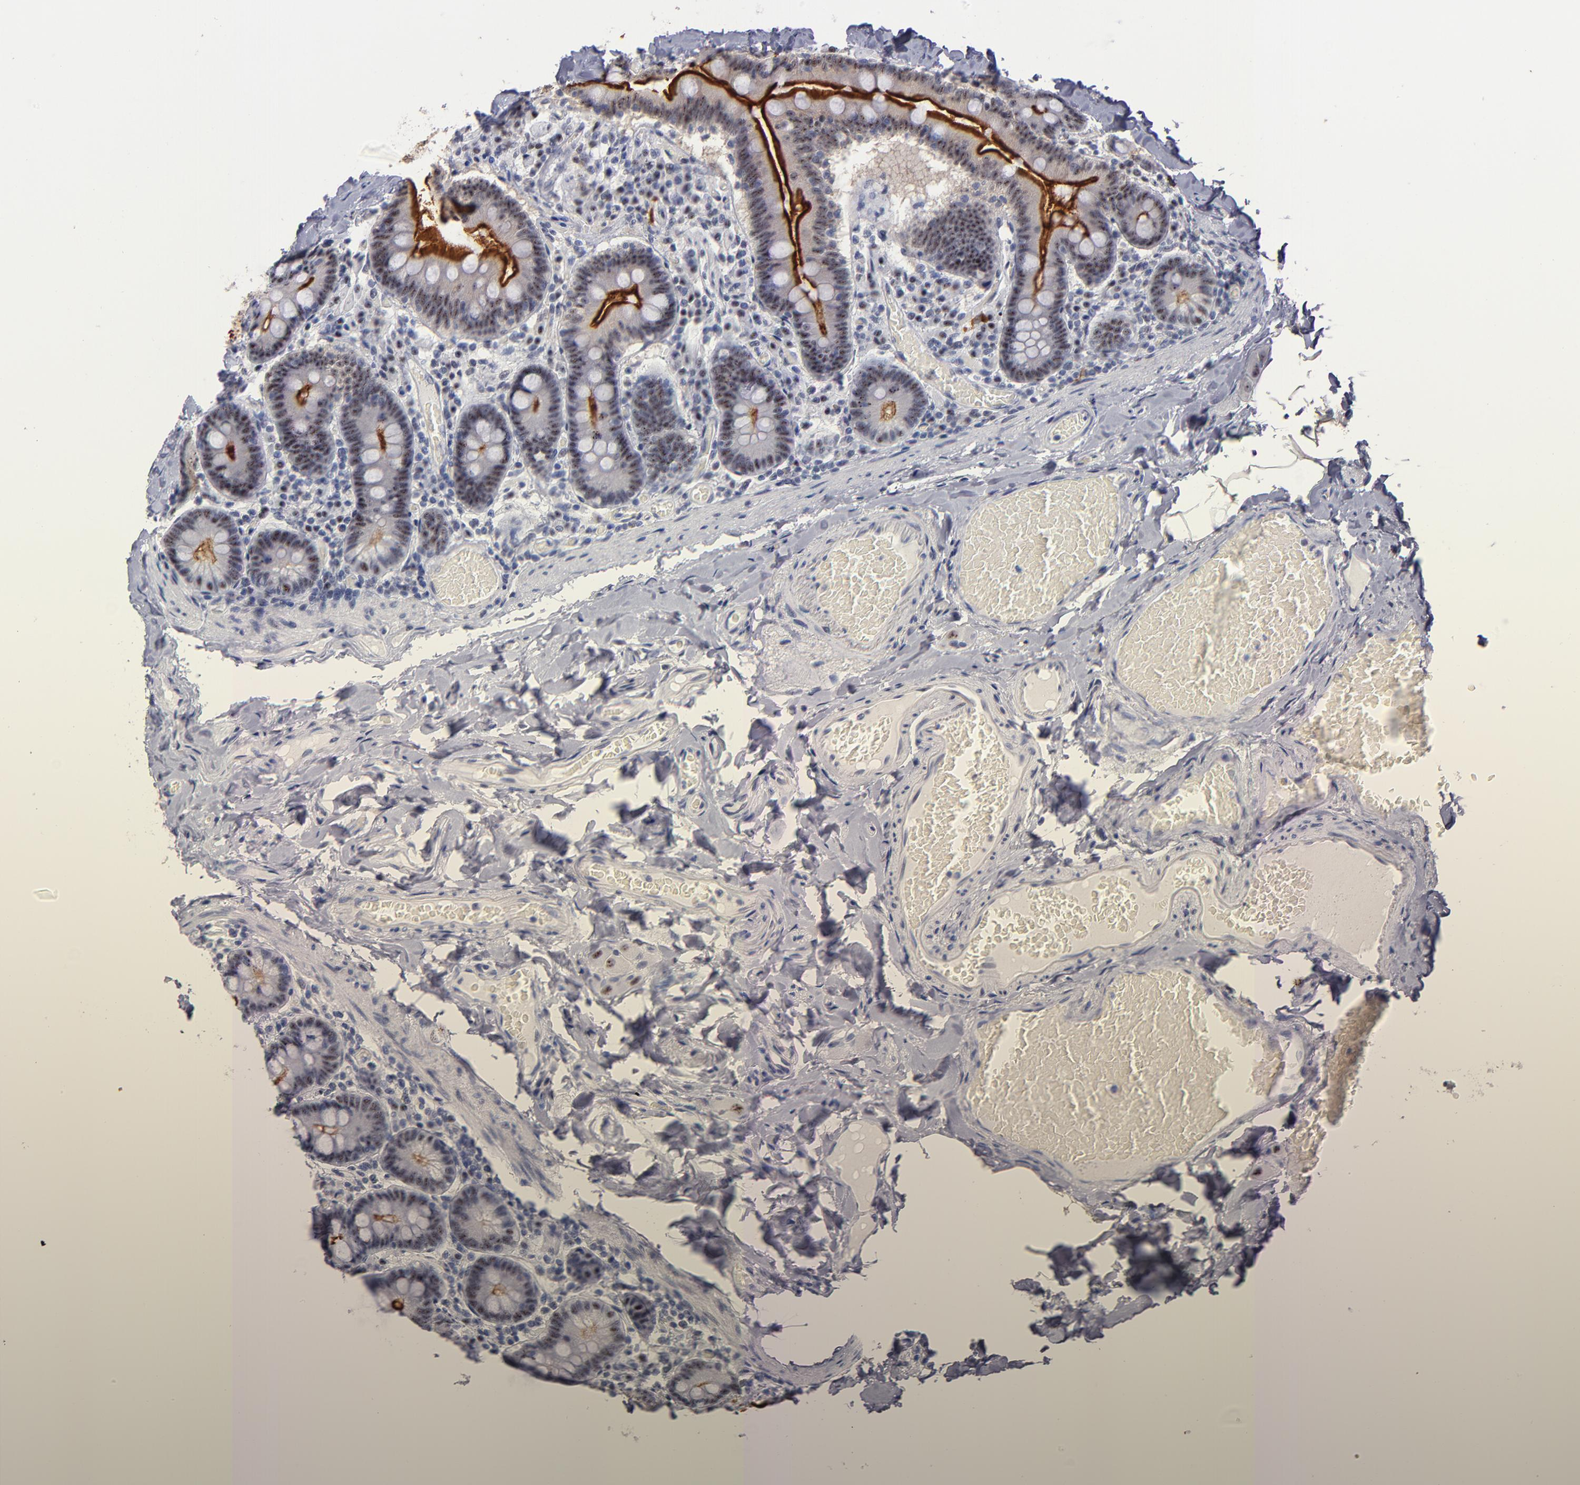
{"staining": {"intensity": "strong", "quantity": "25%-75%", "location": "cytoplasmic/membranous,nuclear"}, "tissue": "duodenum", "cell_type": "Glandular cells", "image_type": "normal", "snomed": [{"axis": "morphology", "description": "Normal tissue, NOS"}, {"axis": "topography", "description": "Duodenum"}], "caption": "Immunohistochemical staining of benign duodenum displays 25%-75% levels of strong cytoplasmic/membranous,nuclear protein positivity in about 25%-75% of glandular cells.", "gene": "RAF1", "patient": {"sex": "male", "age": 66}}